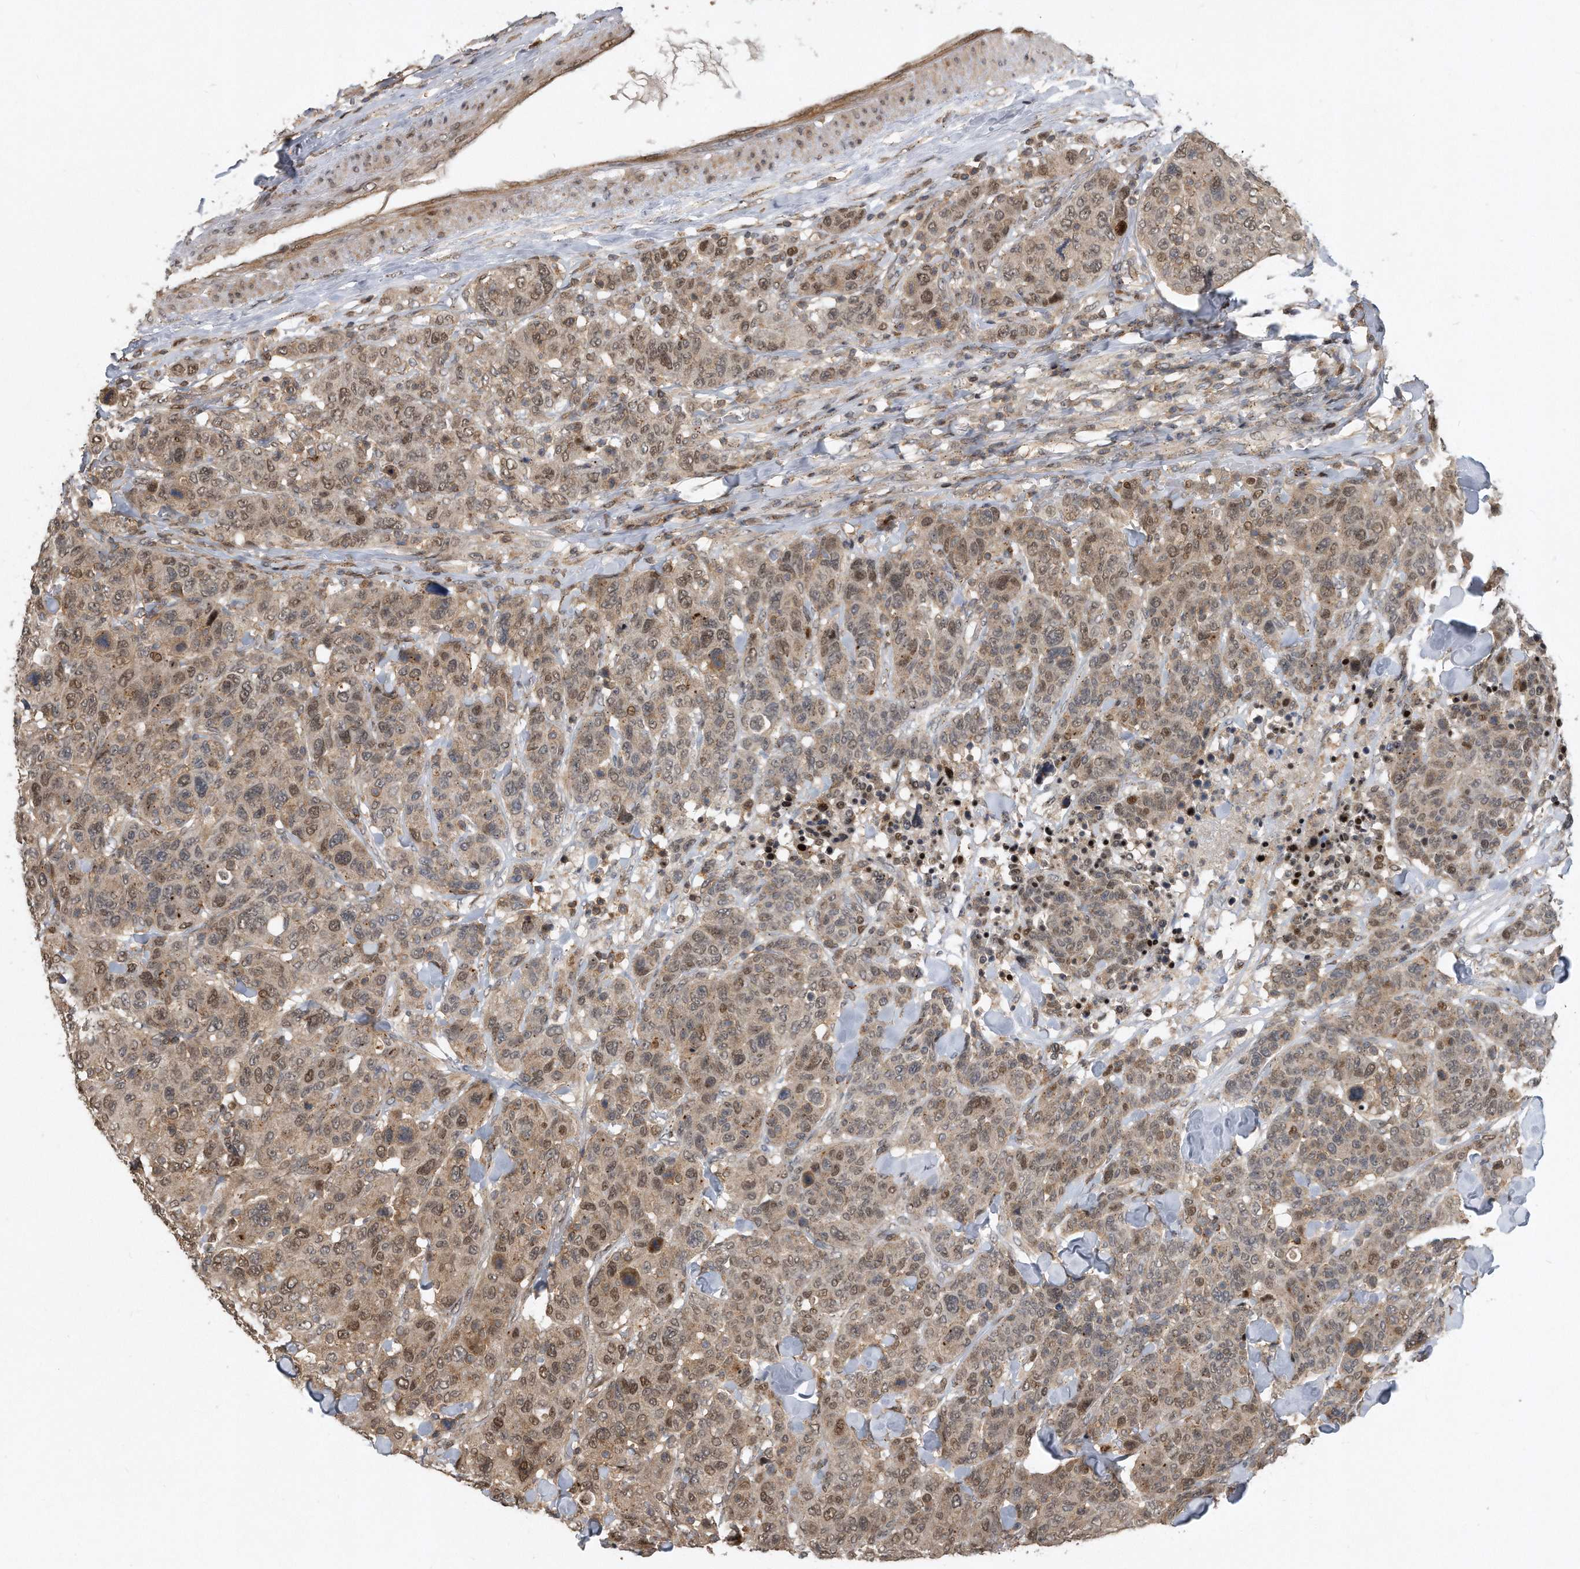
{"staining": {"intensity": "moderate", "quantity": ">75%", "location": "nuclear"}, "tissue": "breast cancer", "cell_type": "Tumor cells", "image_type": "cancer", "snomed": [{"axis": "morphology", "description": "Duct carcinoma"}, {"axis": "topography", "description": "Breast"}], "caption": "High-magnification brightfield microscopy of breast intraductal carcinoma stained with DAB (brown) and counterstained with hematoxylin (blue). tumor cells exhibit moderate nuclear positivity is present in approximately>75% of cells.", "gene": "PGBD2", "patient": {"sex": "female", "age": 37}}